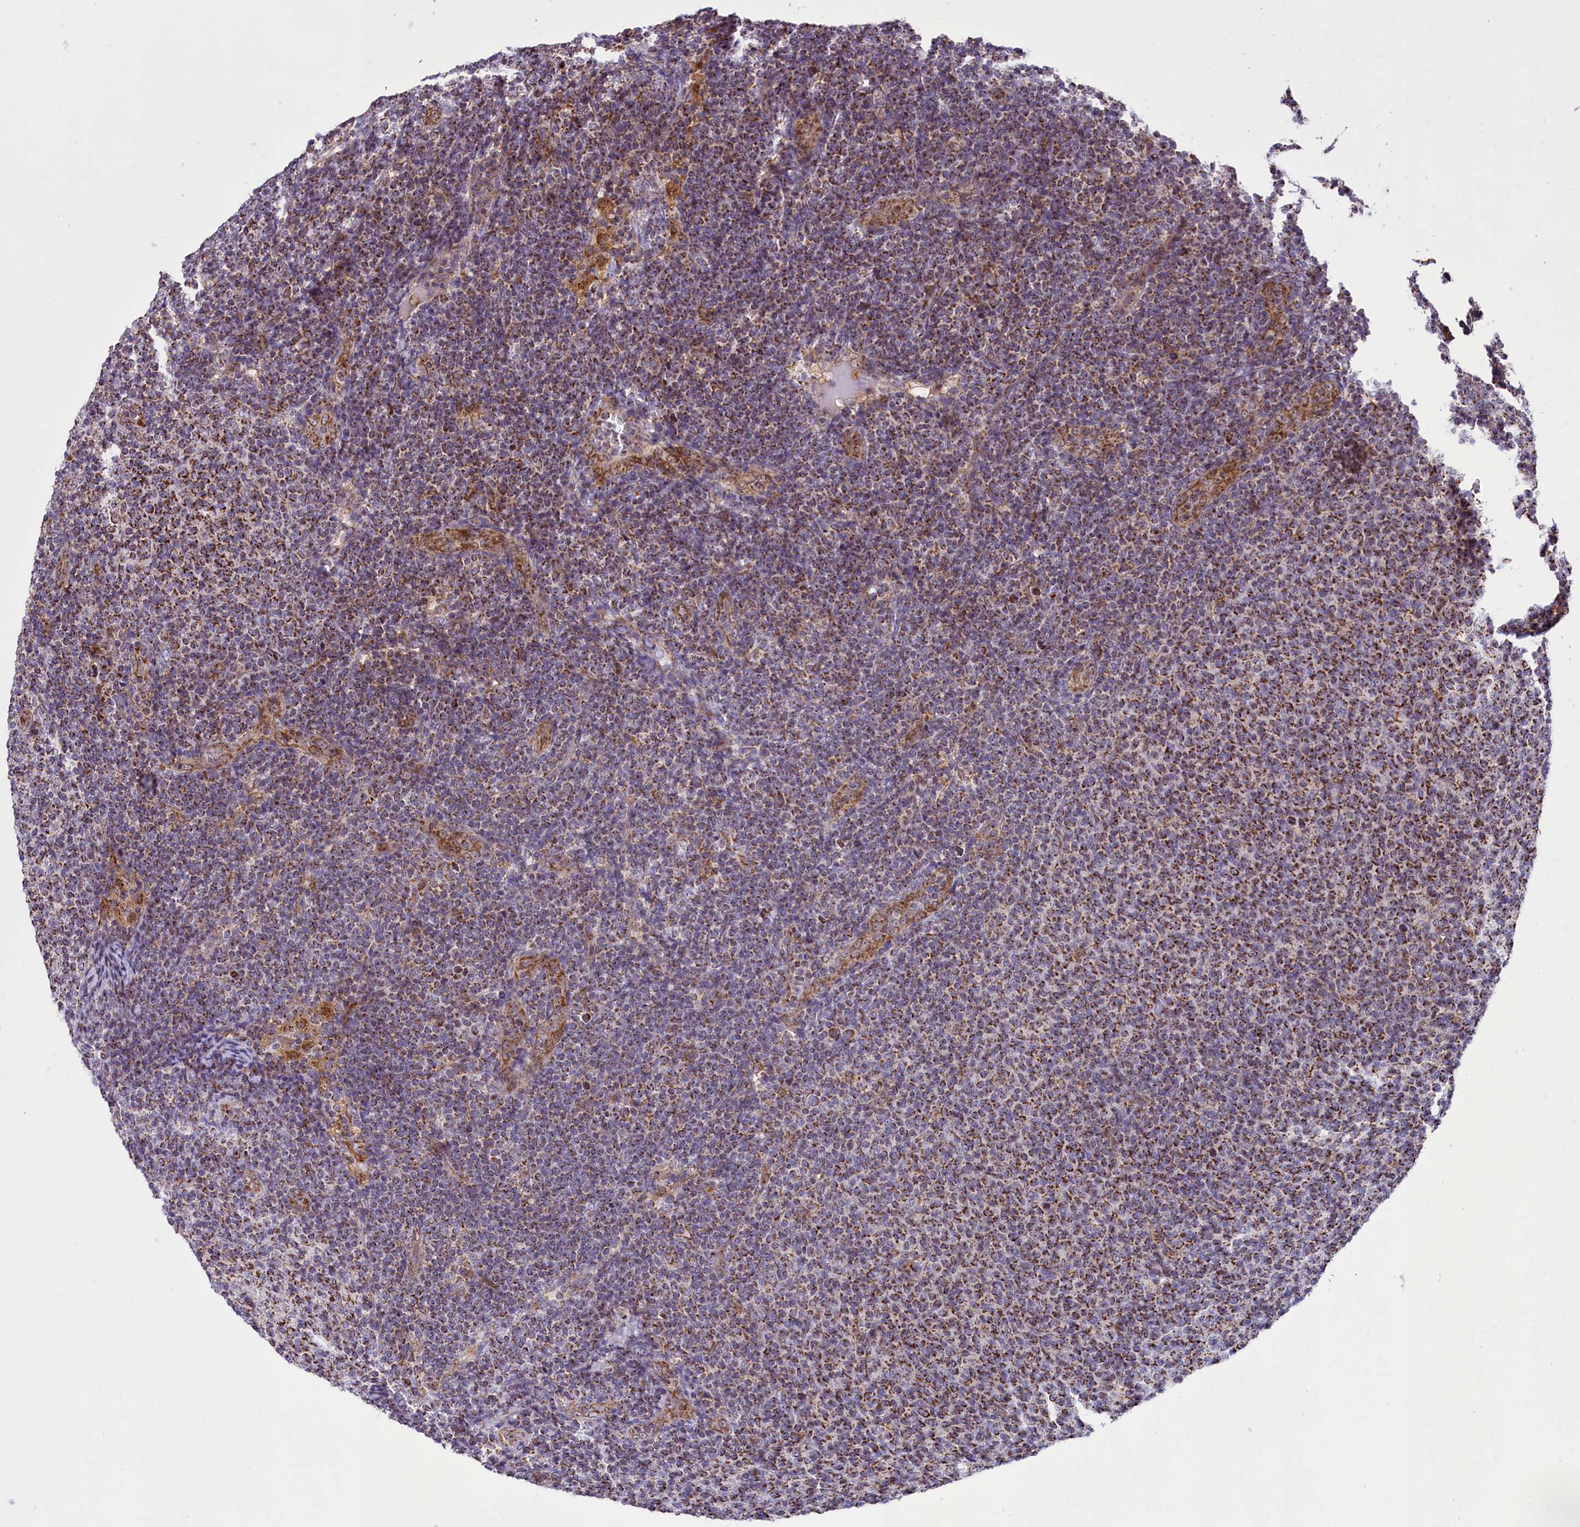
{"staining": {"intensity": "strong", "quantity": ">75%", "location": "cytoplasmic/membranous"}, "tissue": "lymphoma", "cell_type": "Tumor cells", "image_type": "cancer", "snomed": [{"axis": "morphology", "description": "Malignant lymphoma, non-Hodgkin's type, Low grade"}, {"axis": "topography", "description": "Lymph node"}], "caption": "Protein expression analysis of human lymphoma reveals strong cytoplasmic/membranous positivity in approximately >75% of tumor cells.", "gene": "GLRX5", "patient": {"sex": "male", "age": 66}}